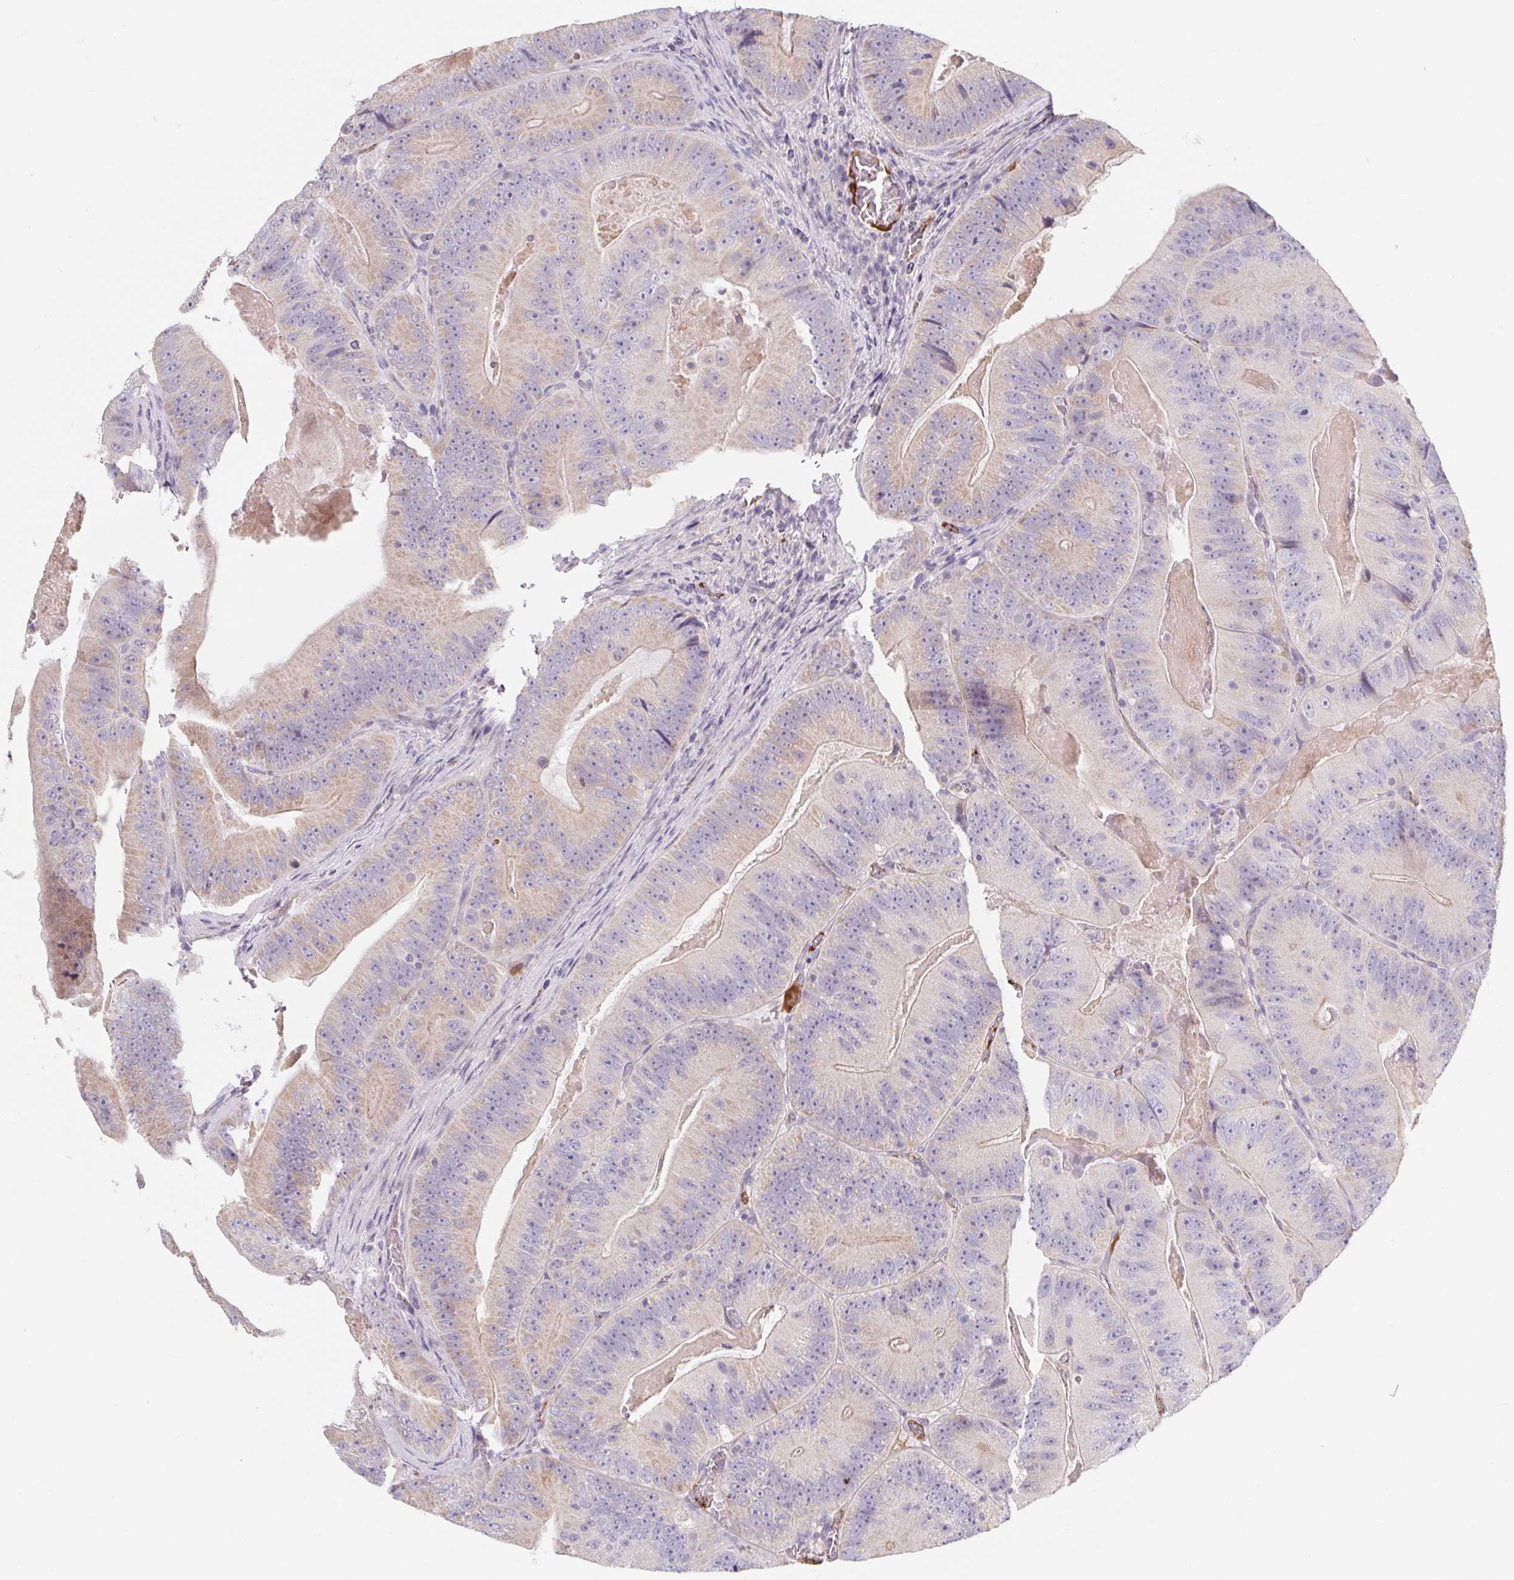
{"staining": {"intensity": "negative", "quantity": "none", "location": "none"}, "tissue": "colorectal cancer", "cell_type": "Tumor cells", "image_type": "cancer", "snomed": [{"axis": "morphology", "description": "Adenocarcinoma, NOS"}, {"axis": "topography", "description": "Colon"}], "caption": "Tumor cells are negative for brown protein staining in colorectal cancer.", "gene": "LPA", "patient": {"sex": "female", "age": 86}}